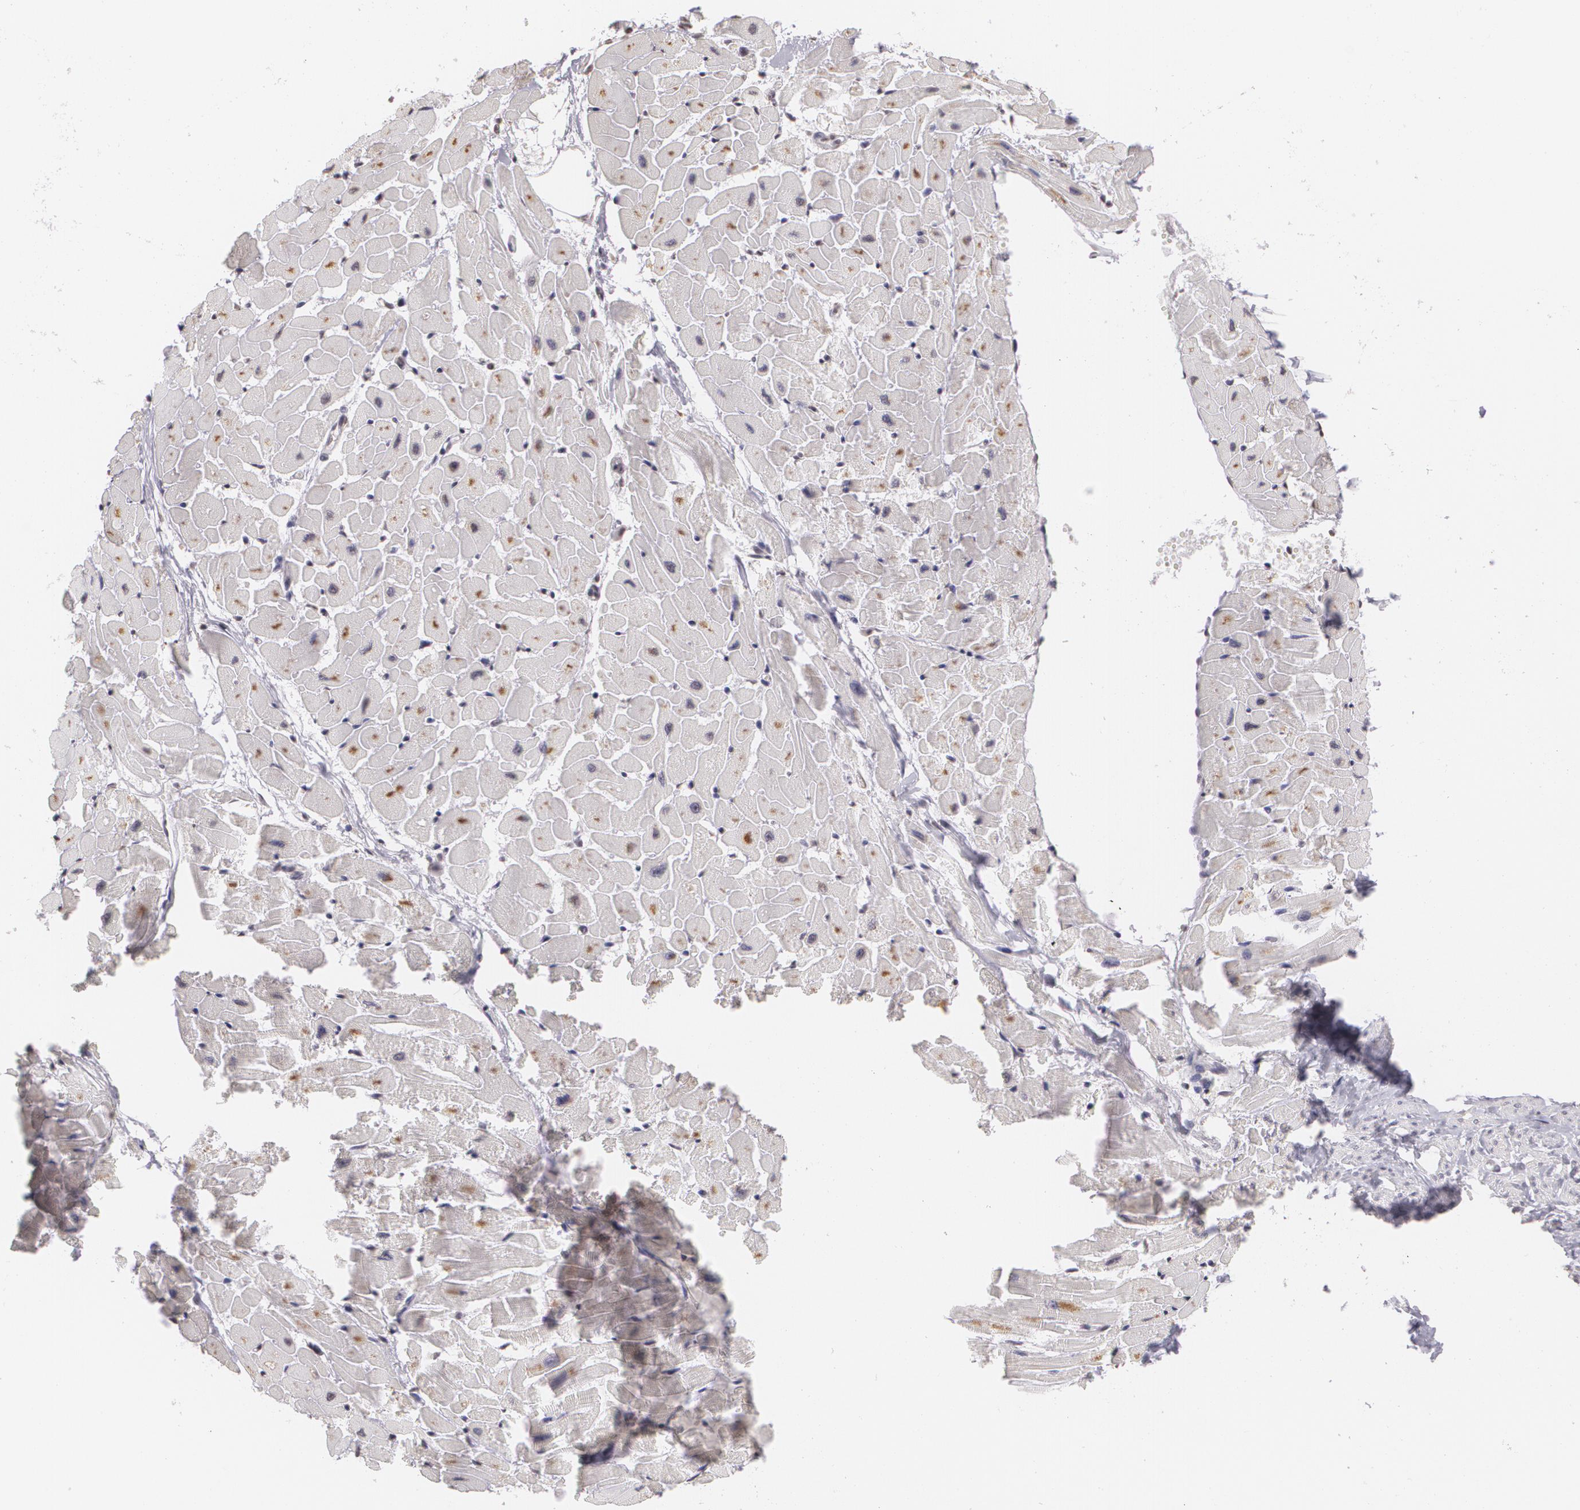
{"staining": {"intensity": "negative", "quantity": "none", "location": "none"}, "tissue": "heart muscle", "cell_type": "Cardiomyocytes", "image_type": "normal", "snomed": [{"axis": "morphology", "description": "Normal tissue, NOS"}, {"axis": "topography", "description": "Heart"}], "caption": "Immunohistochemistry (IHC) of normal human heart muscle exhibits no expression in cardiomyocytes.", "gene": "MUC1", "patient": {"sex": "female", "age": 19}}